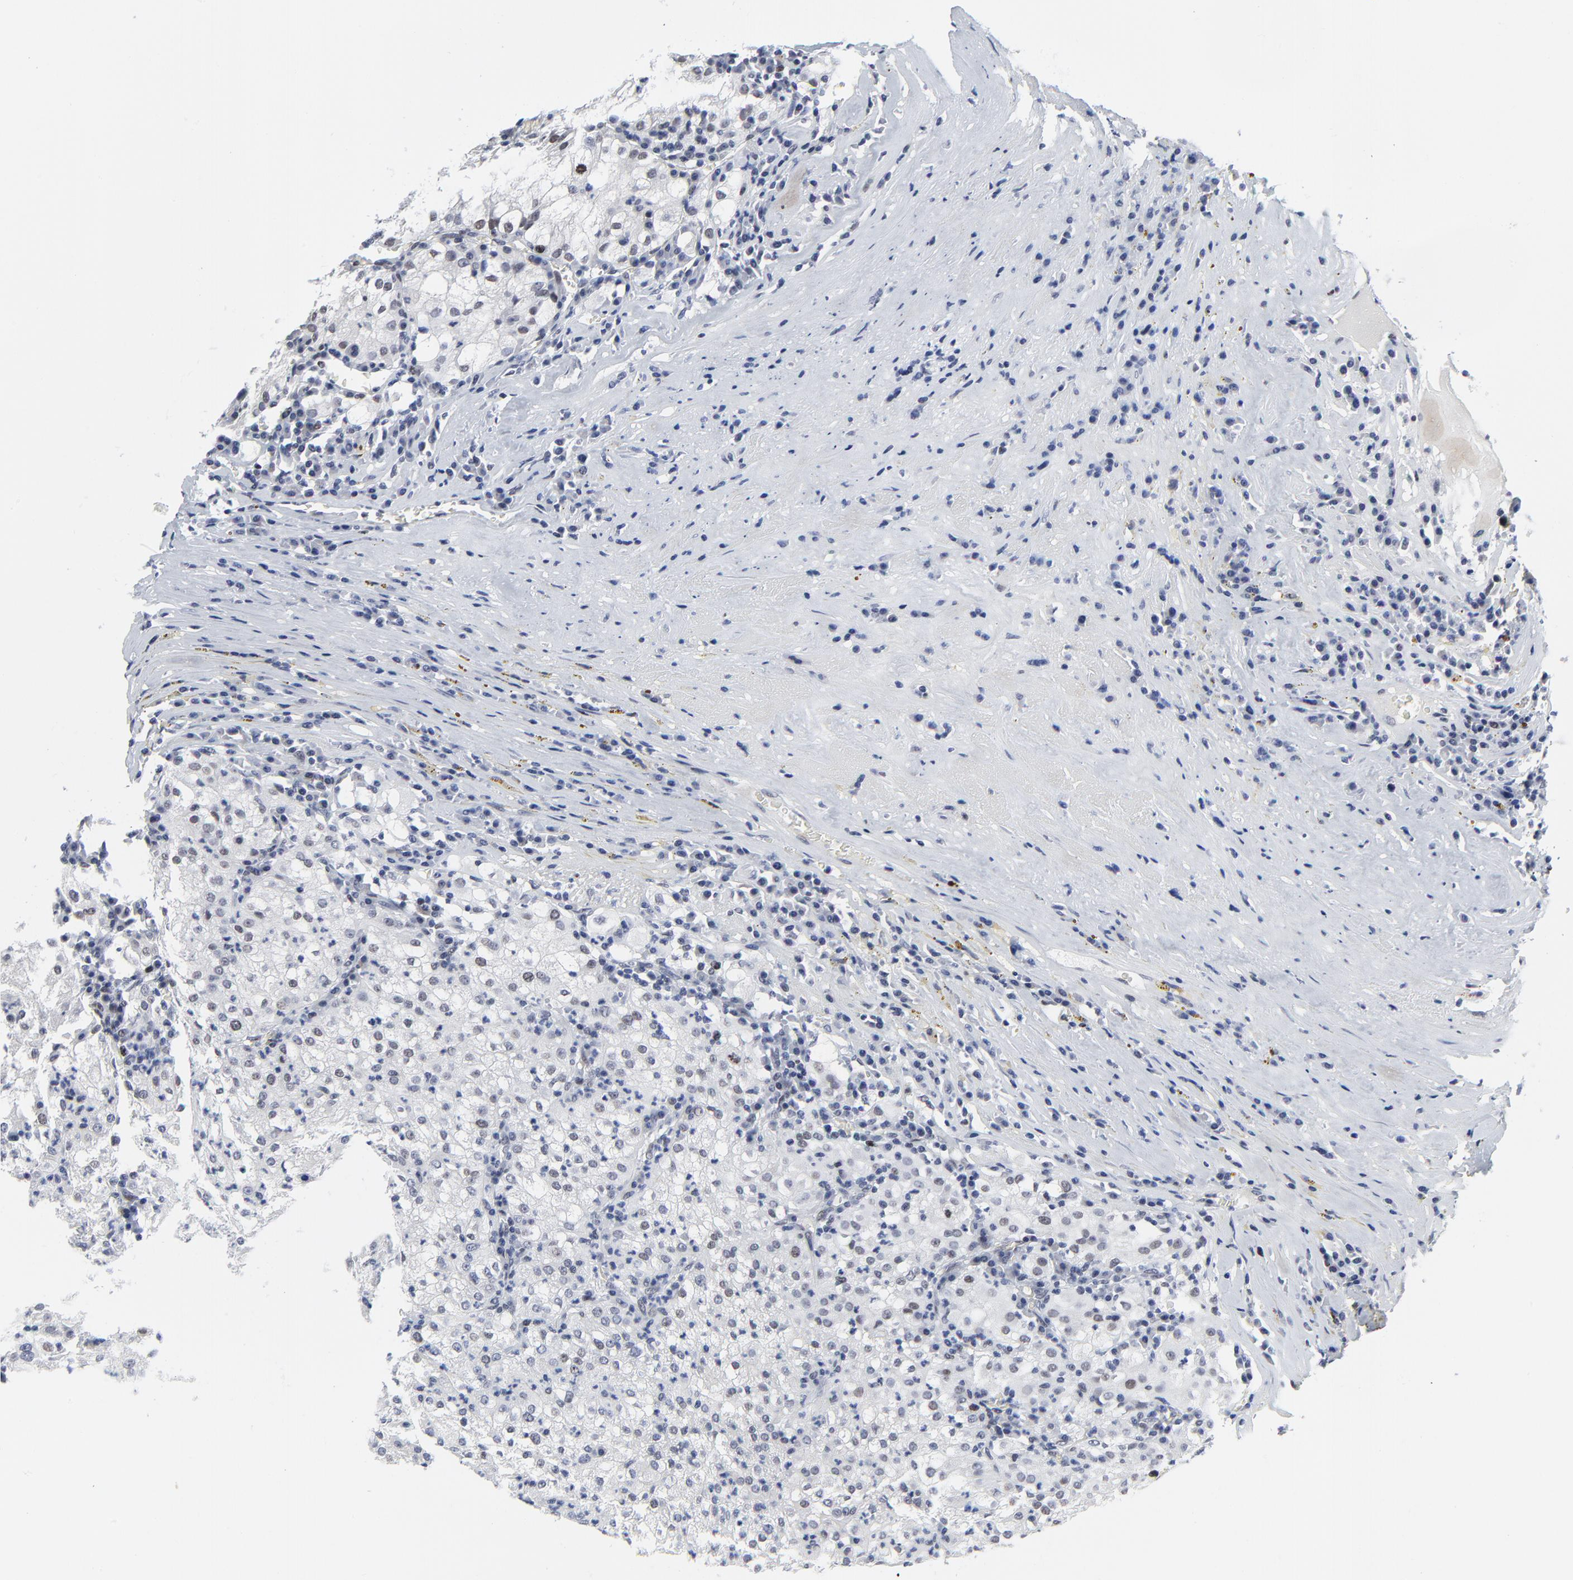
{"staining": {"intensity": "weak", "quantity": "<25%", "location": "nuclear"}, "tissue": "renal cancer", "cell_type": "Tumor cells", "image_type": "cancer", "snomed": [{"axis": "morphology", "description": "Adenocarcinoma, NOS"}, {"axis": "topography", "description": "Kidney"}], "caption": "This image is of renal adenocarcinoma stained with IHC to label a protein in brown with the nuclei are counter-stained blue. There is no staining in tumor cells.", "gene": "ZNF589", "patient": {"sex": "male", "age": 59}}